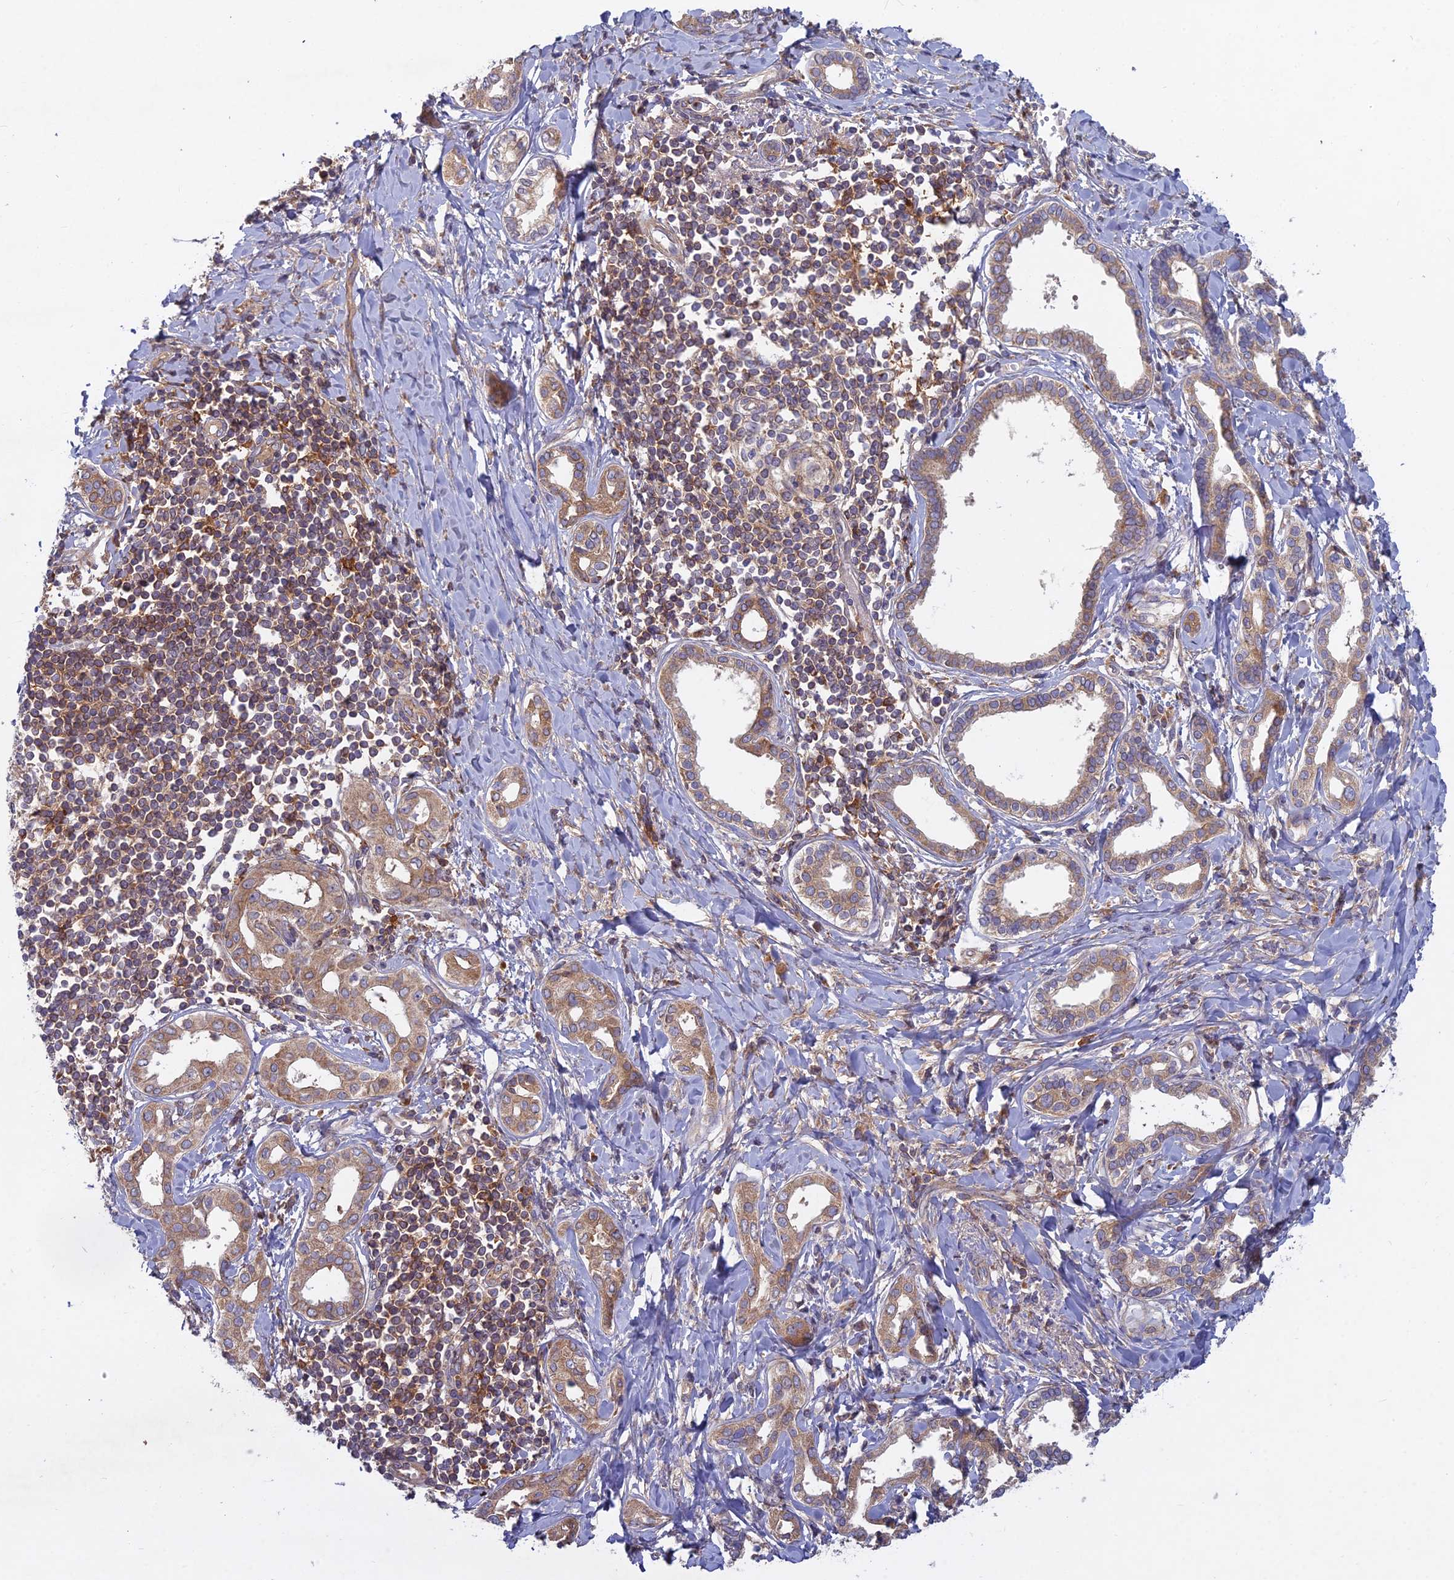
{"staining": {"intensity": "moderate", "quantity": ">75%", "location": "cytoplasmic/membranous"}, "tissue": "liver cancer", "cell_type": "Tumor cells", "image_type": "cancer", "snomed": [{"axis": "morphology", "description": "Cholangiocarcinoma"}, {"axis": "topography", "description": "Liver"}], "caption": "Cholangiocarcinoma (liver) stained with a protein marker demonstrates moderate staining in tumor cells.", "gene": "CCDC167", "patient": {"sex": "female", "age": 77}}